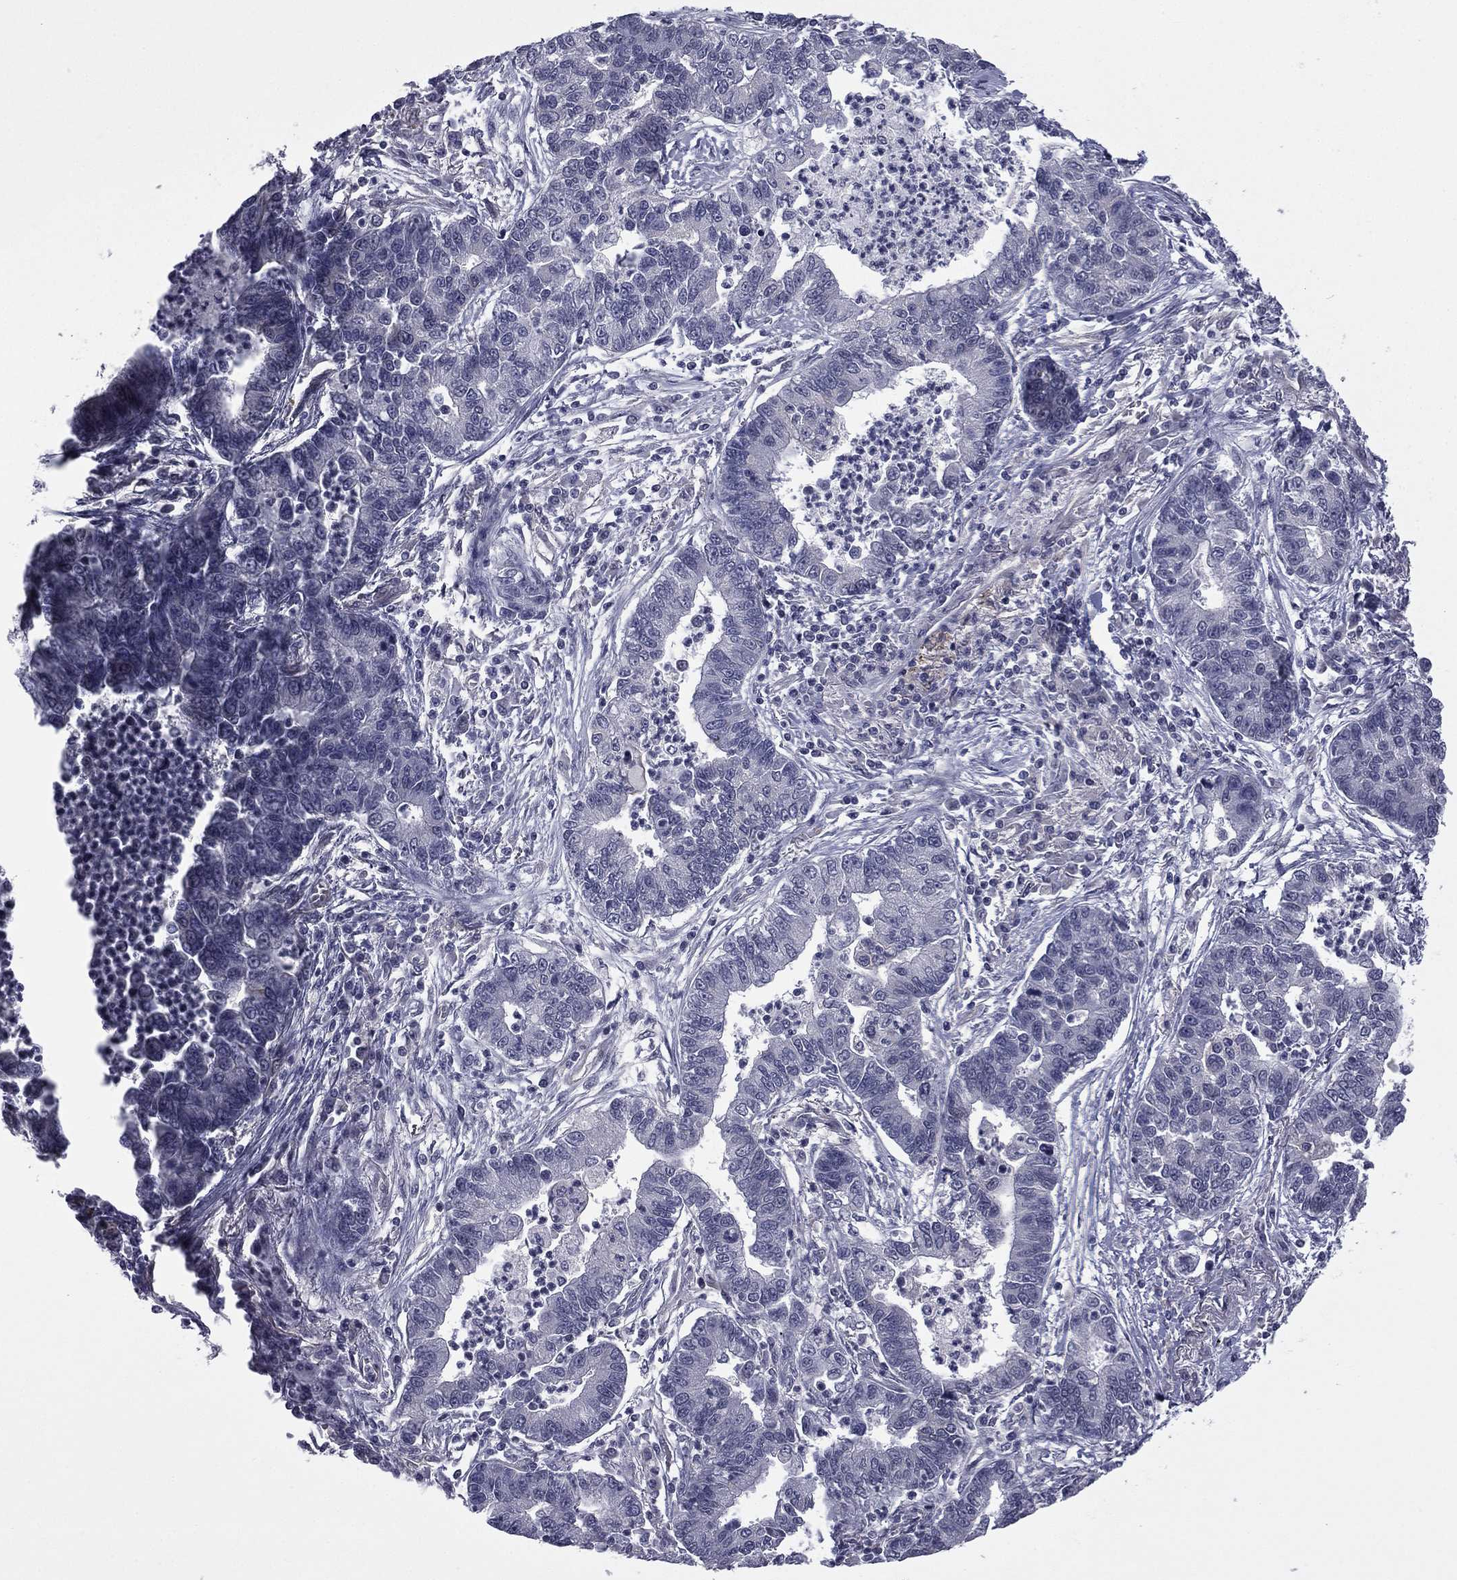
{"staining": {"intensity": "negative", "quantity": "none", "location": "none"}, "tissue": "lung cancer", "cell_type": "Tumor cells", "image_type": "cancer", "snomed": [{"axis": "morphology", "description": "Adenocarcinoma, NOS"}, {"axis": "topography", "description": "Lung"}], "caption": "DAB immunohistochemical staining of lung adenocarcinoma displays no significant positivity in tumor cells.", "gene": "ACTRT2", "patient": {"sex": "female", "age": 57}}